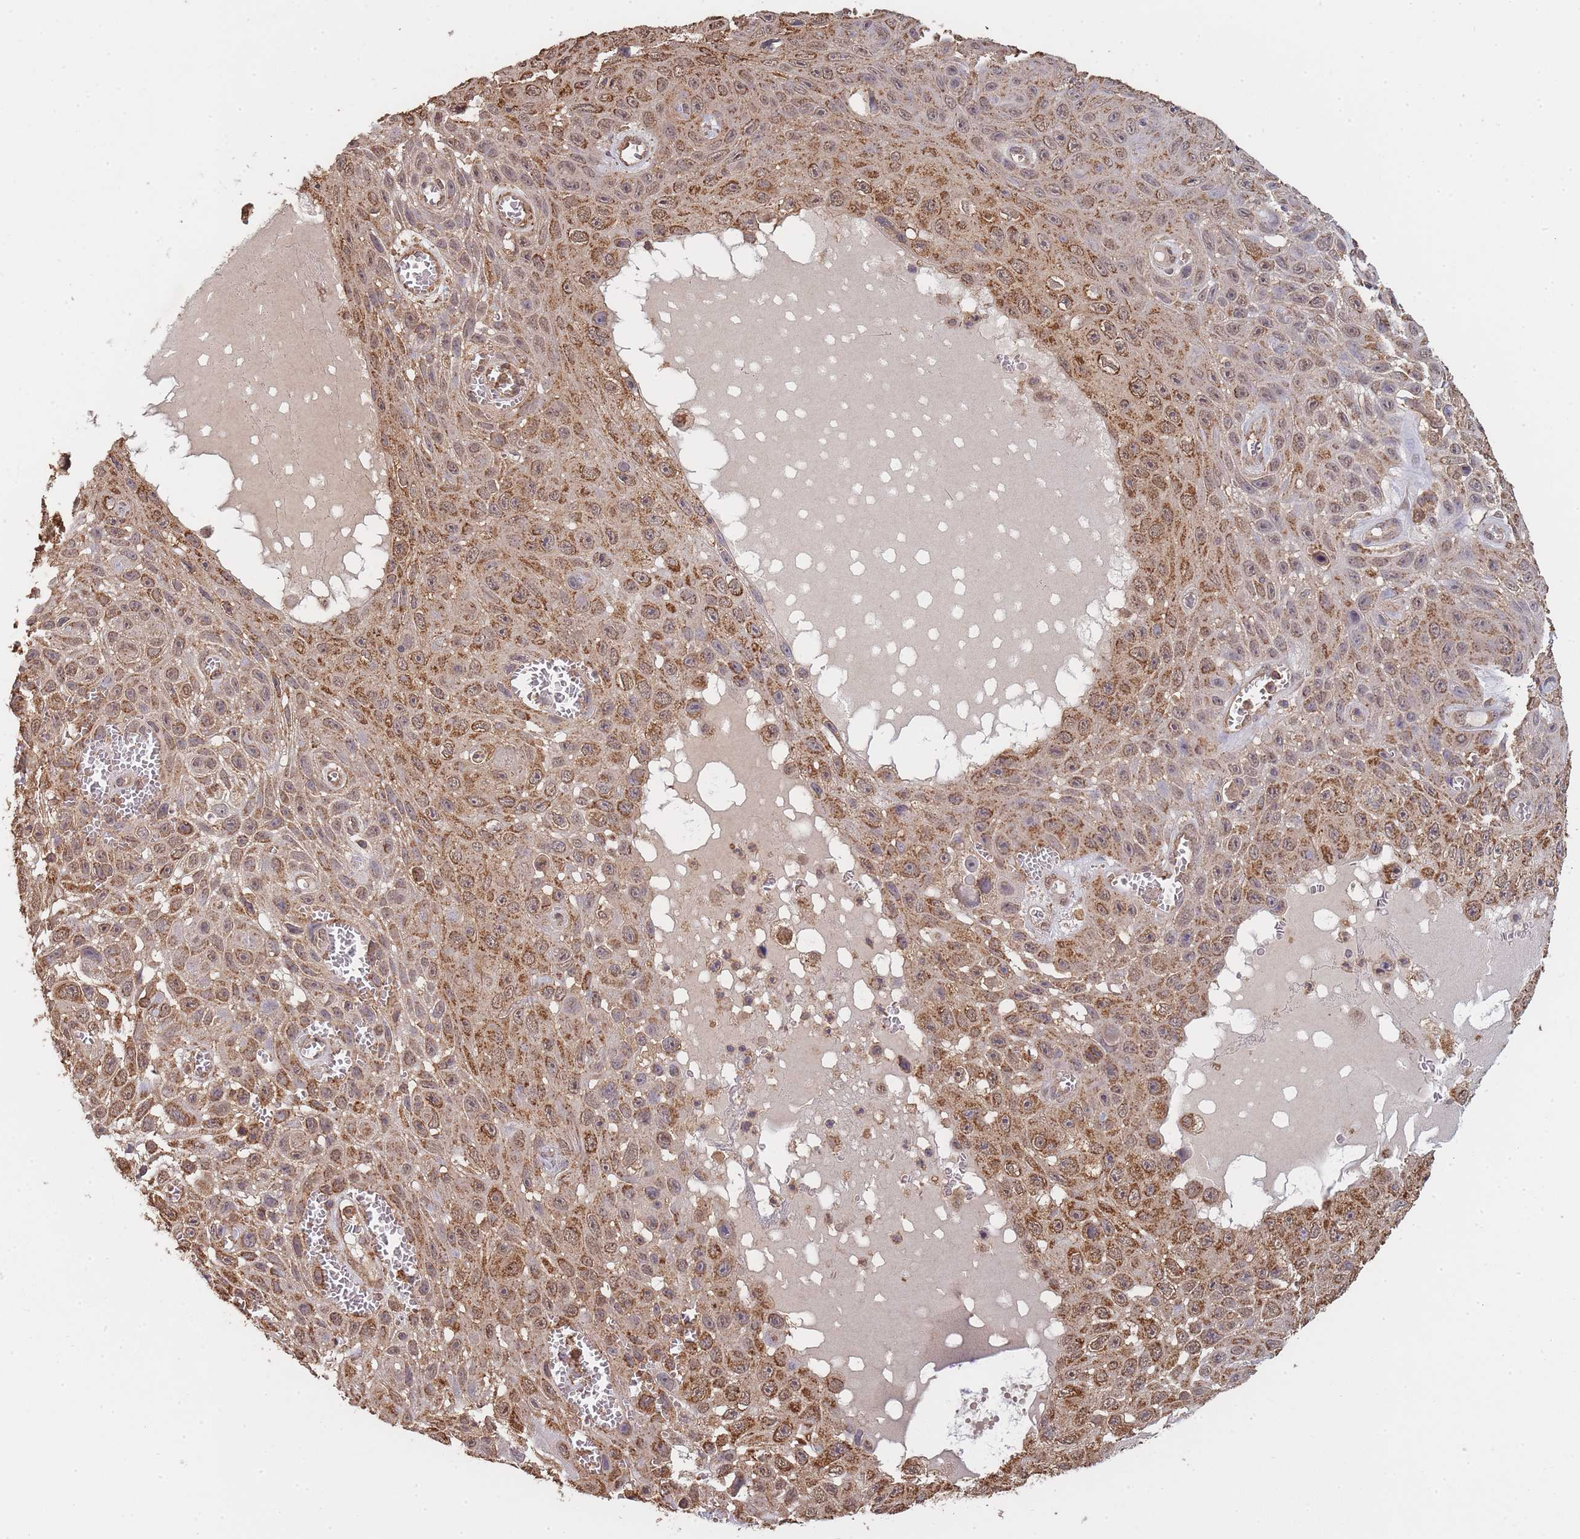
{"staining": {"intensity": "moderate", "quantity": ">75%", "location": "cytoplasmic/membranous,nuclear"}, "tissue": "skin cancer", "cell_type": "Tumor cells", "image_type": "cancer", "snomed": [{"axis": "morphology", "description": "Squamous cell carcinoma, NOS"}, {"axis": "topography", "description": "Skin"}], "caption": "IHC photomicrograph of neoplastic tissue: skin squamous cell carcinoma stained using immunohistochemistry (IHC) shows medium levels of moderate protein expression localized specifically in the cytoplasmic/membranous and nuclear of tumor cells, appearing as a cytoplasmic/membranous and nuclear brown color.", "gene": "METRN", "patient": {"sex": "male", "age": 82}}